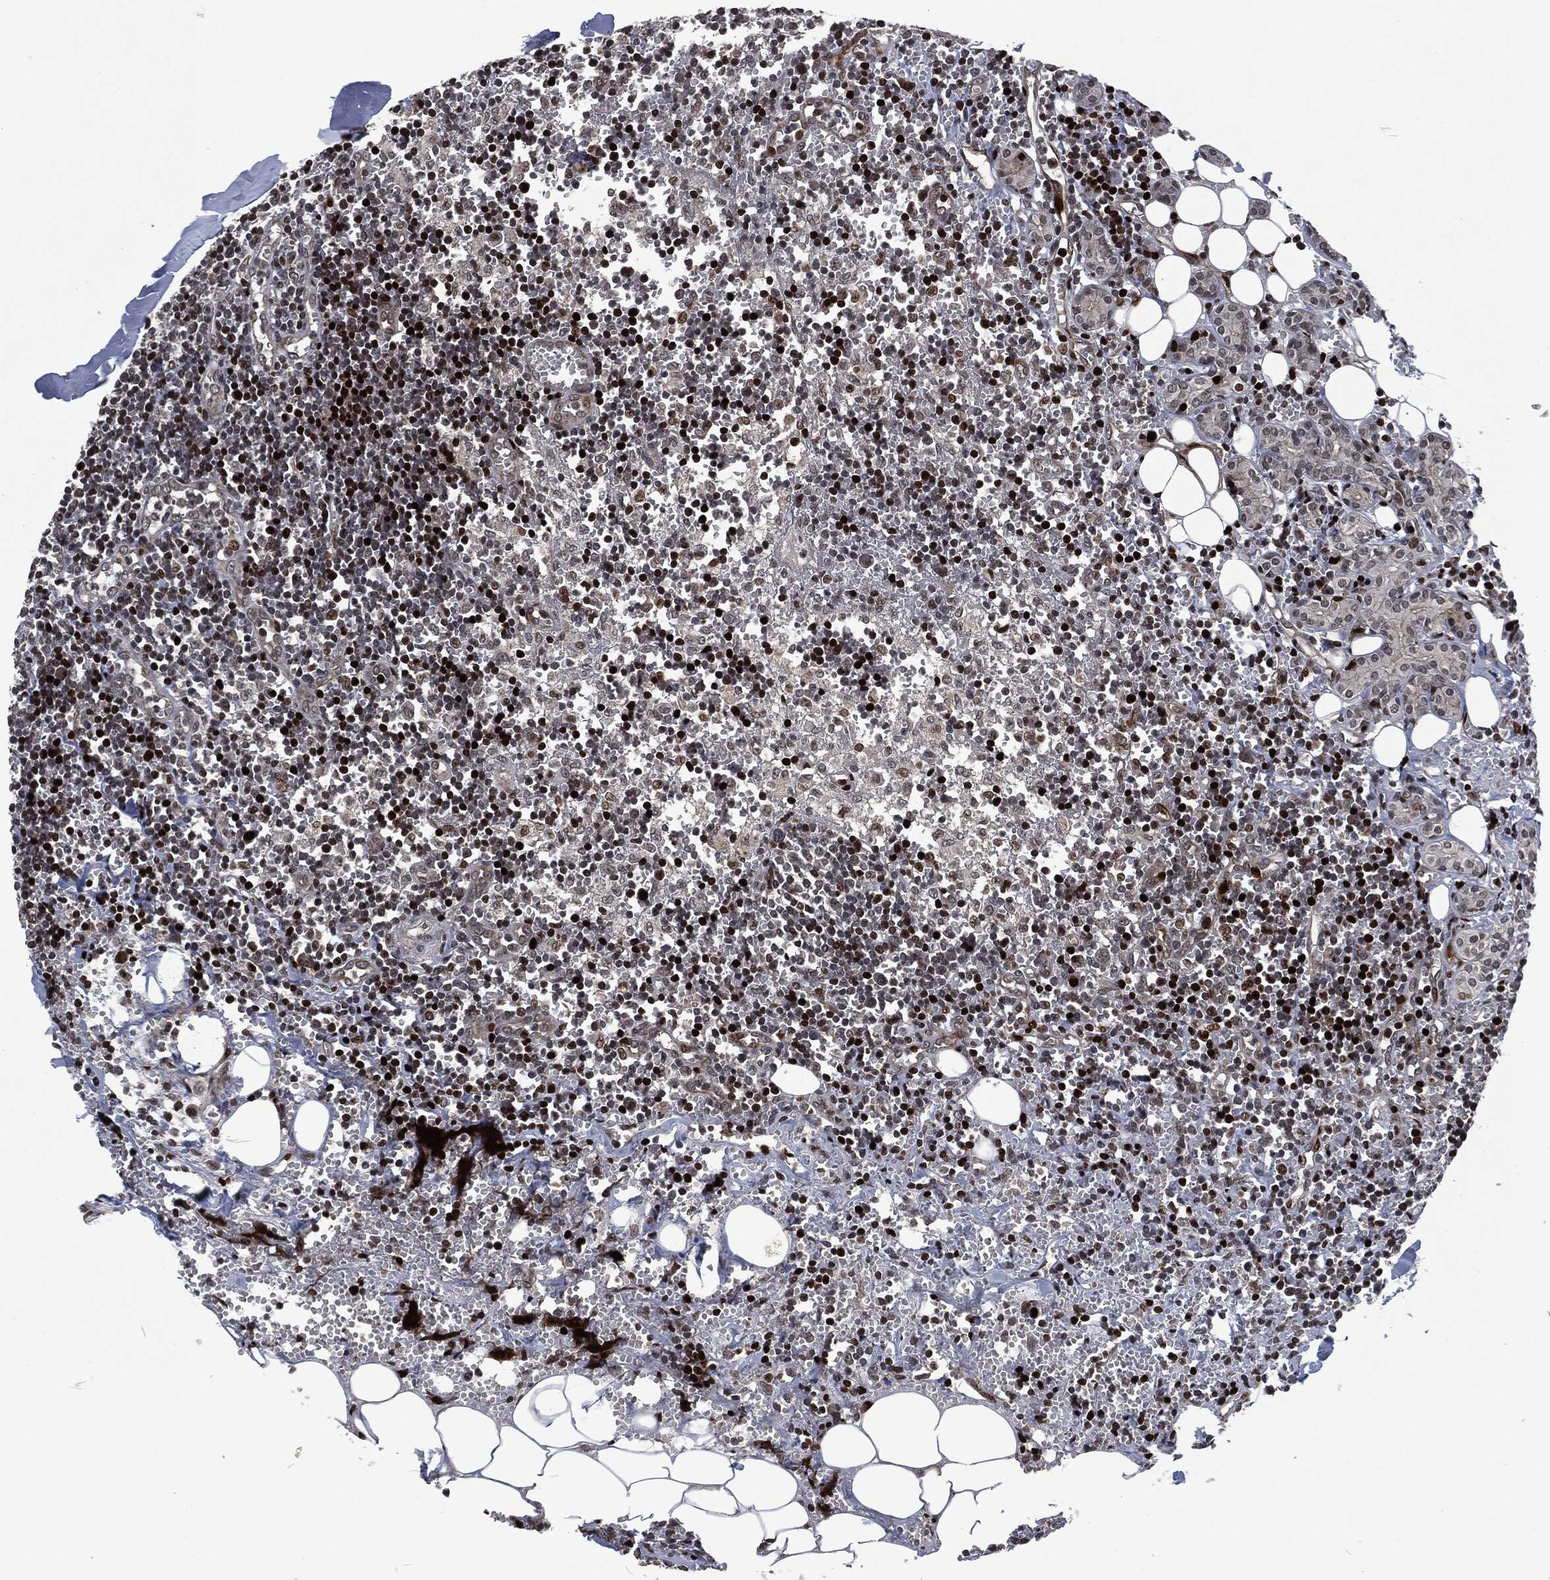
{"staining": {"intensity": "strong", "quantity": "<25%", "location": "nuclear"}, "tissue": "lymph node", "cell_type": "Non-germinal center cells", "image_type": "normal", "snomed": [{"axis": "morphology", "description": "Normal tissue, NOS"}, {"axis": "topography", "description": "Lymph node"}, {"axis": "topography", "description": "Salivary gland"}], "caption": "IHC image of unremarkable lymph node: human lymph node stained using immunohistochemistry demonstrates medium levels of strong protein expression localized specifically in the nuclear of non-germinal center cells, appearing as a nuclear brown color.", "gene": "EGFR", "patient": {"sex": "male", "age": 78}}